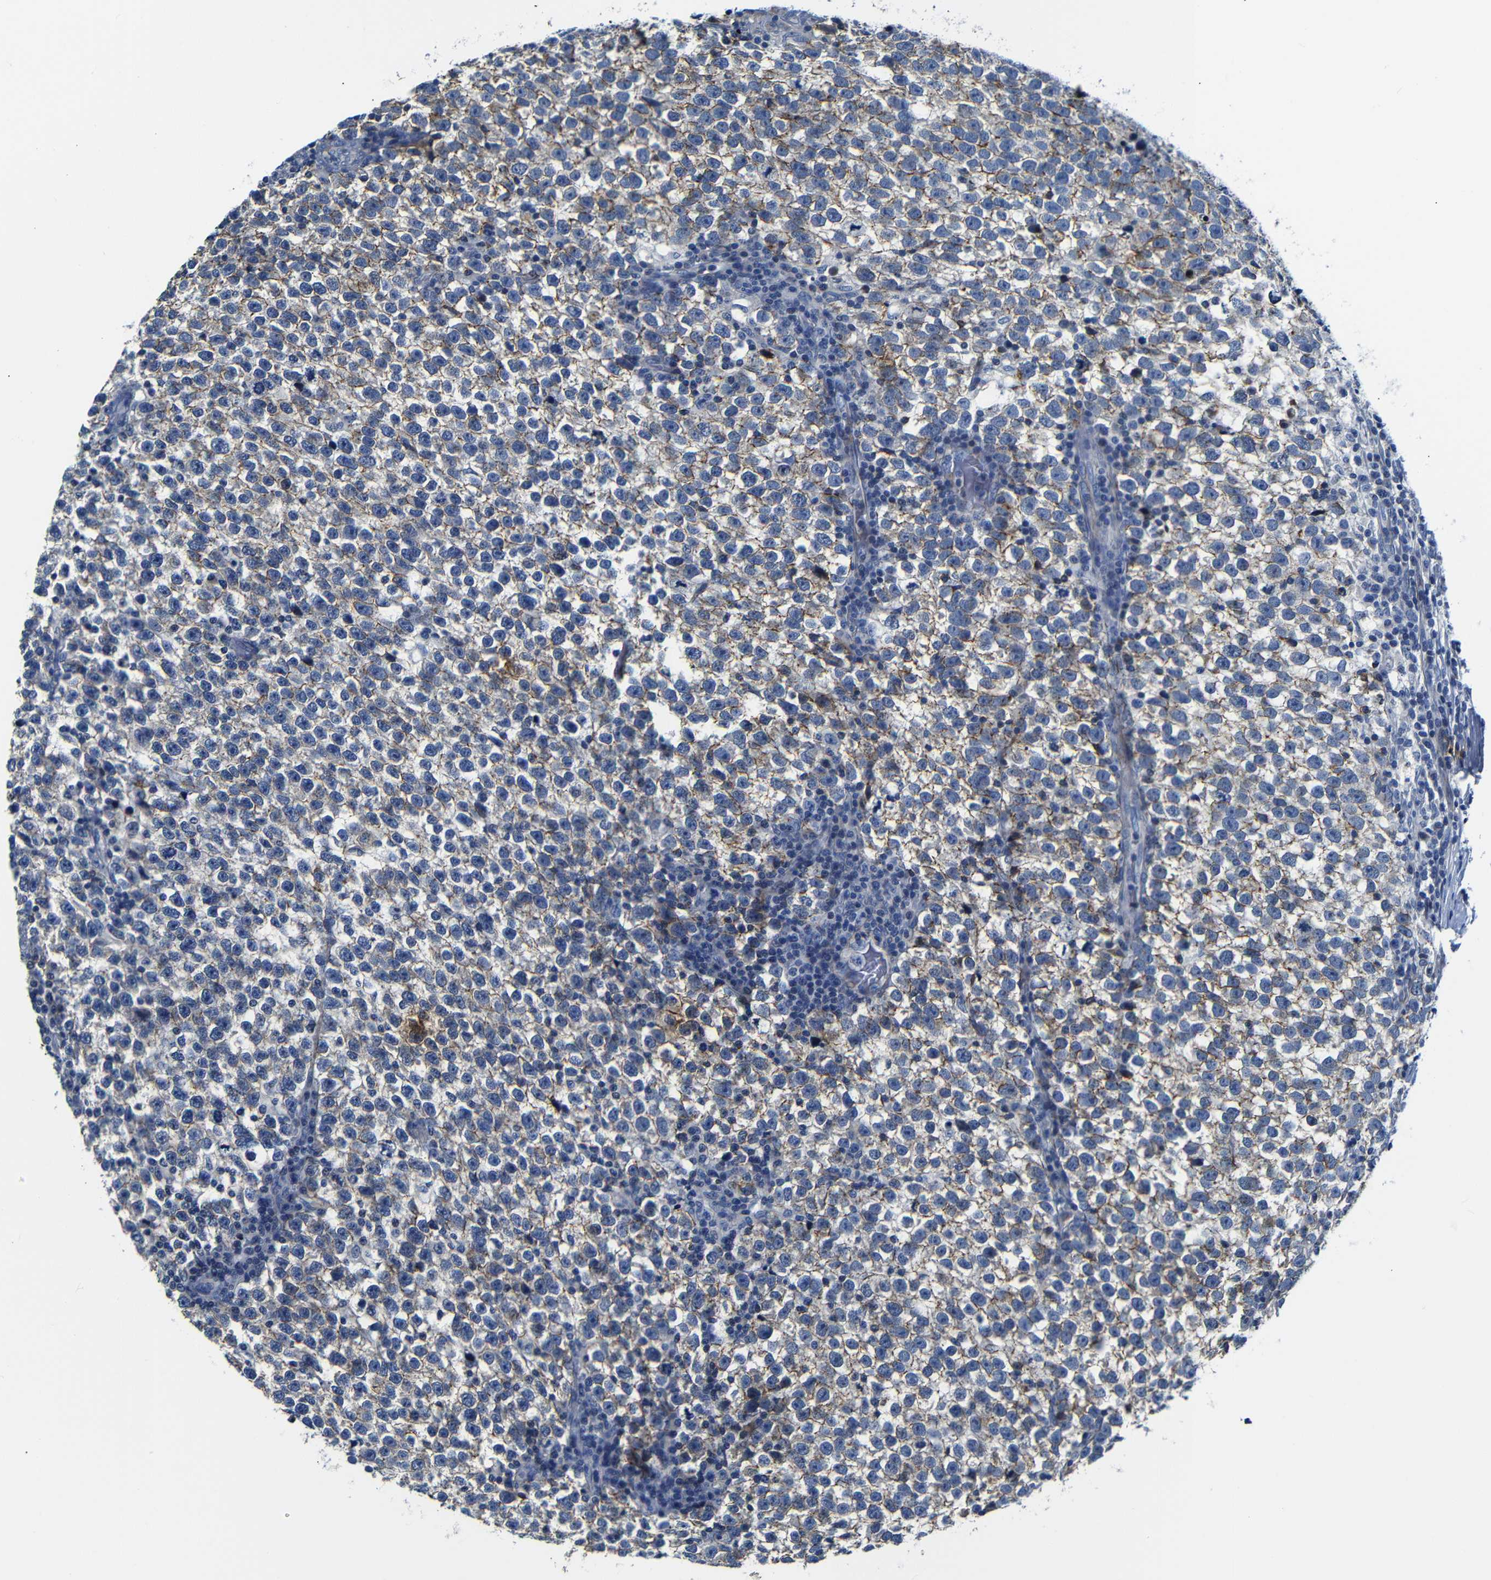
{"staining": {"intensity": "moderate", "quantity": "25%-75%", "location": "cytoplasmic/membranous"}, "tissue": "testis cancer", "cell_type": "Tumor cells", "image_type": "cancer", "snomed": [{"axis": "morphology", "description": "Normal tissue, NOS"}, {"axis": "morphology", "description": "Seminoma, NOS"}, {"axis": "topography", "description": "Testis"}], "caption": "This histopathology image displays IHC staining of human seminoma (testis), with medium moderate cytoplasmic/membranous staining in approximately 25%-75% of tumor cells.", "gene": "AFDN", "patient": {"sex": "male", "age": 43}}